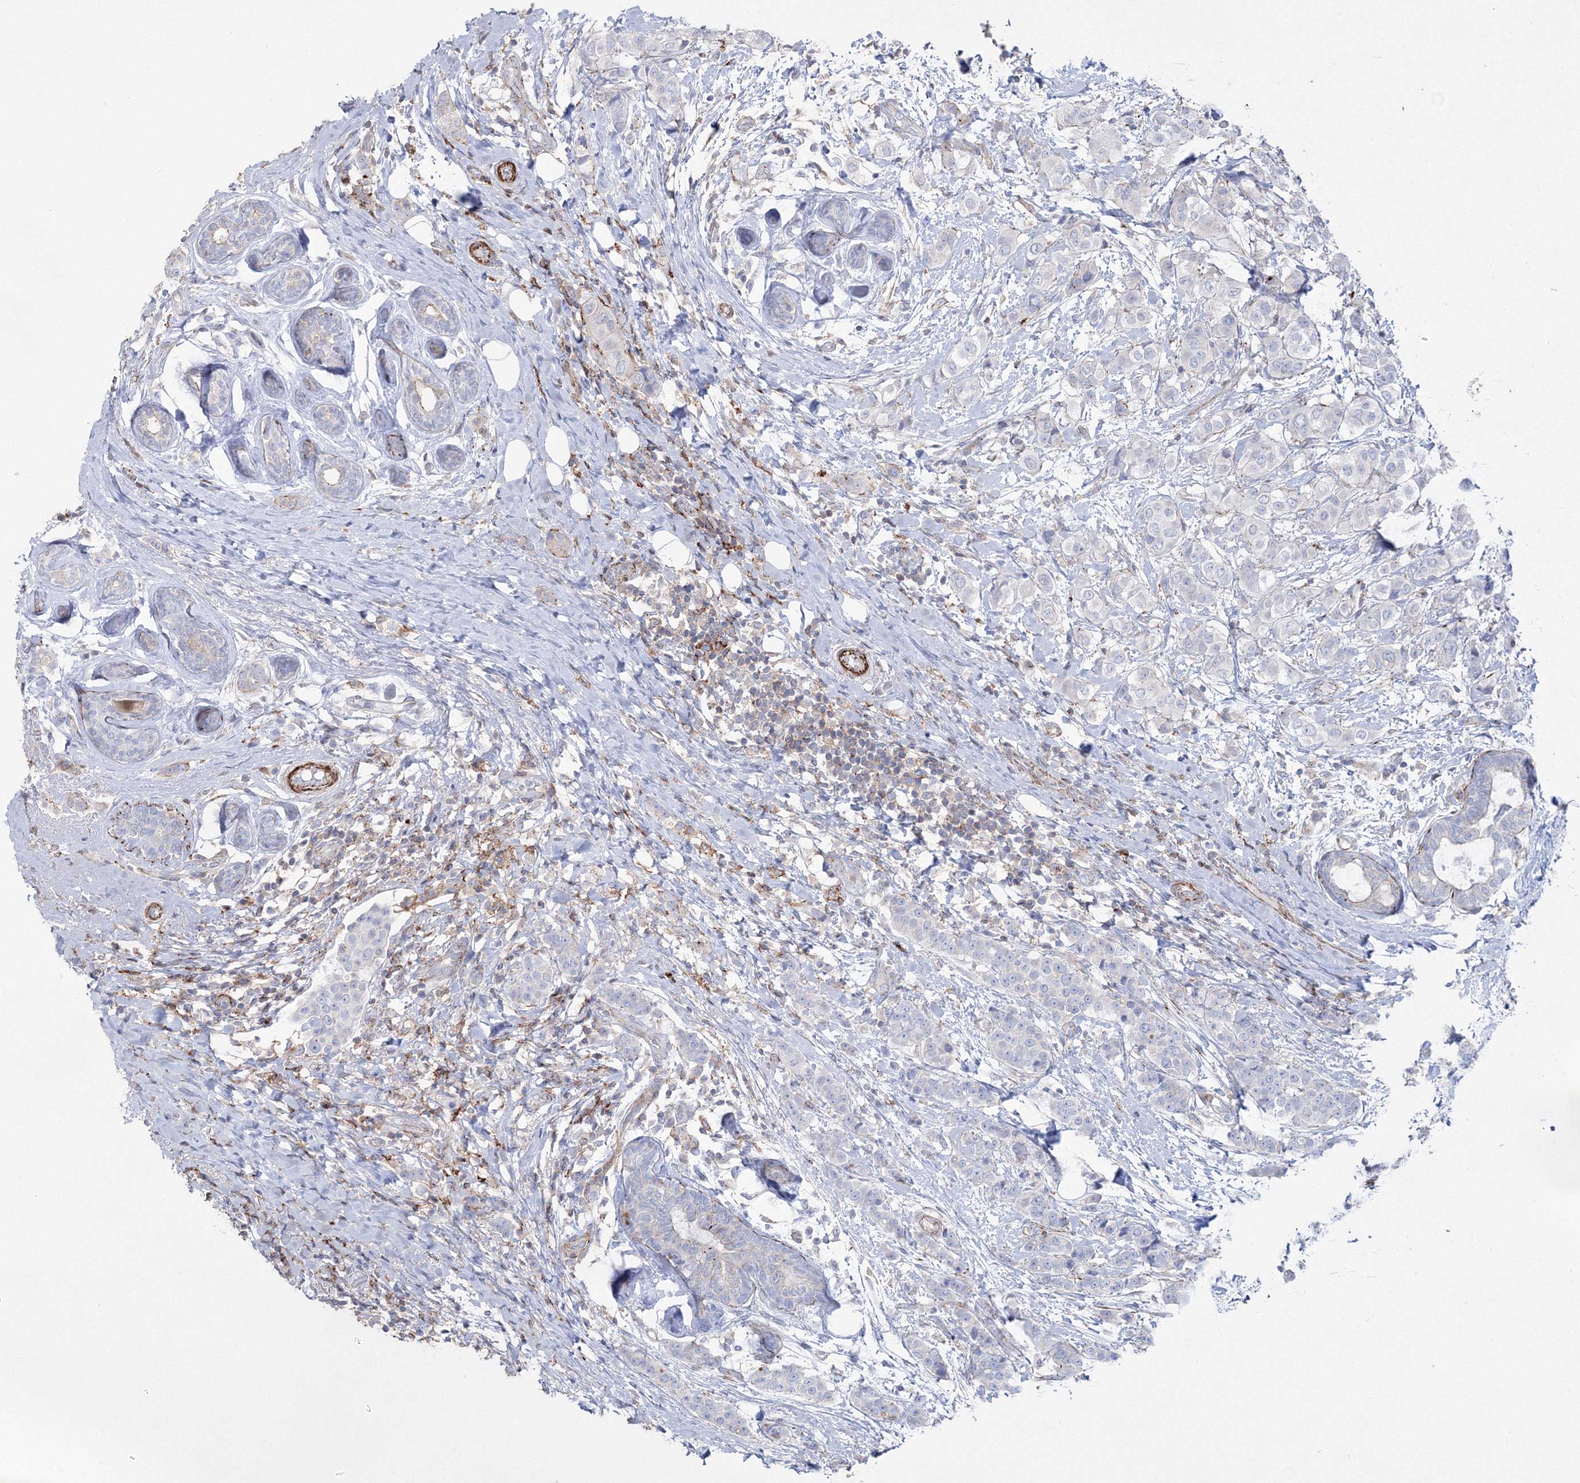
{"staining": {"intensity": "negative", "quantity": "none", "location": "none"}, "tissue": "breast cancer", "cell_type": "Tumor cells", "image_type": "cancer", "snomed": [{"axis": "morphology", "description": "Lobular carcinoma"}, {"axis": "topography", "description": "Breast"}], "caption": "DAB immunohistochemical staining of lobular carcinoma (breast) shows no significant positivity in tumor cells.", "gene": "GPR82", "patient": {"sex": "female", "age": 51}}